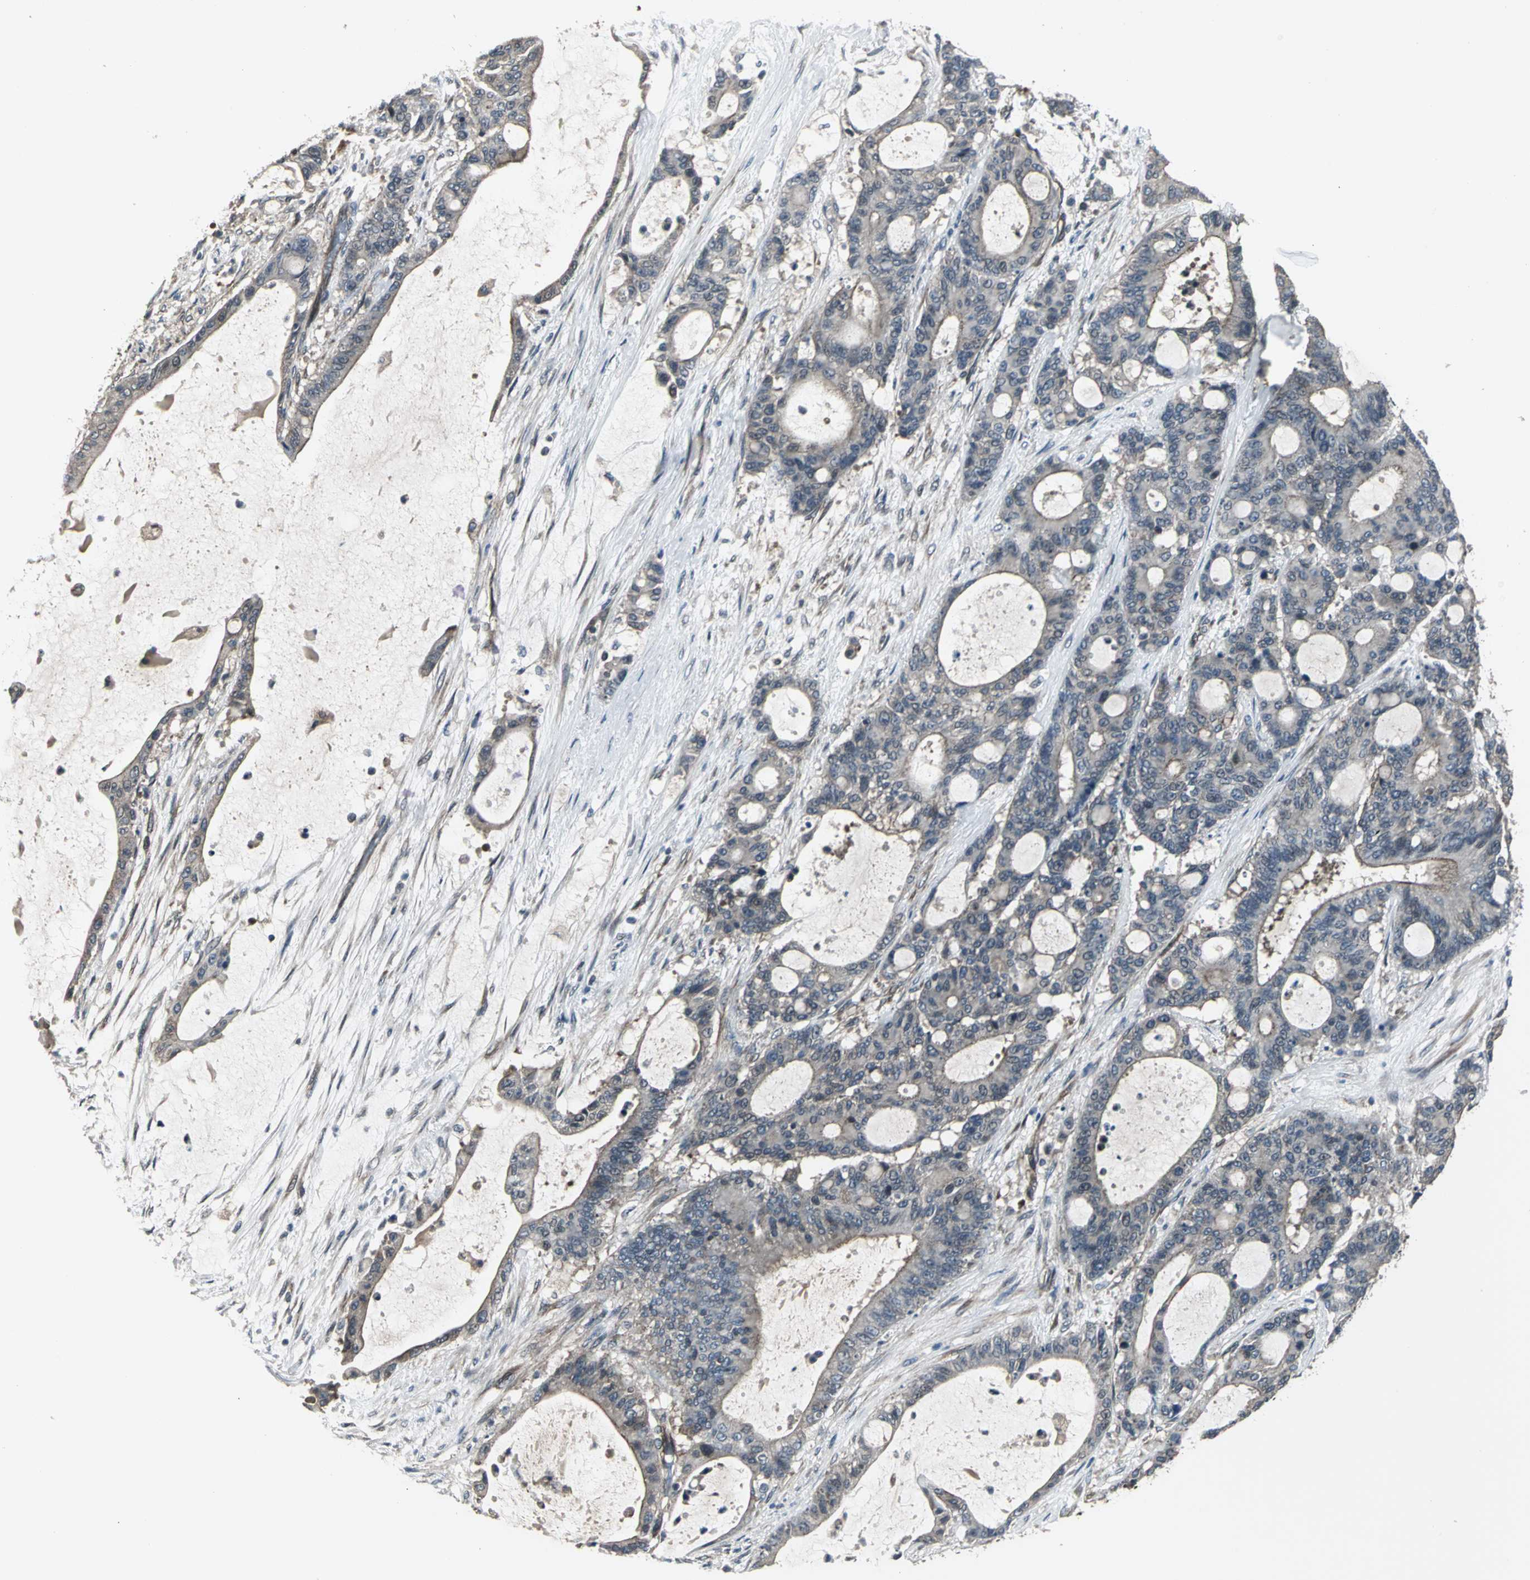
{"staining": {"intensity": "moderate", "quantity": "25%-75%", "location": "cytoplasmic/membranous"}, "tissue": "liver cancer", "cell_type": "Tumor cells", "image_type": "cancer", "snomed": [{"axis": "morphology", "description": "Cholangiocarcinoma"}, {"axis": "topography", "description": "Liver"}], "caption": "Moderate cytoplasmic/membranous protein positivity is present in about 25%-75% of tumor cells in cholangiocarcinoma (liver).", "gene": "PFDN1", "patient": {"sex": "female", "age": 73}}